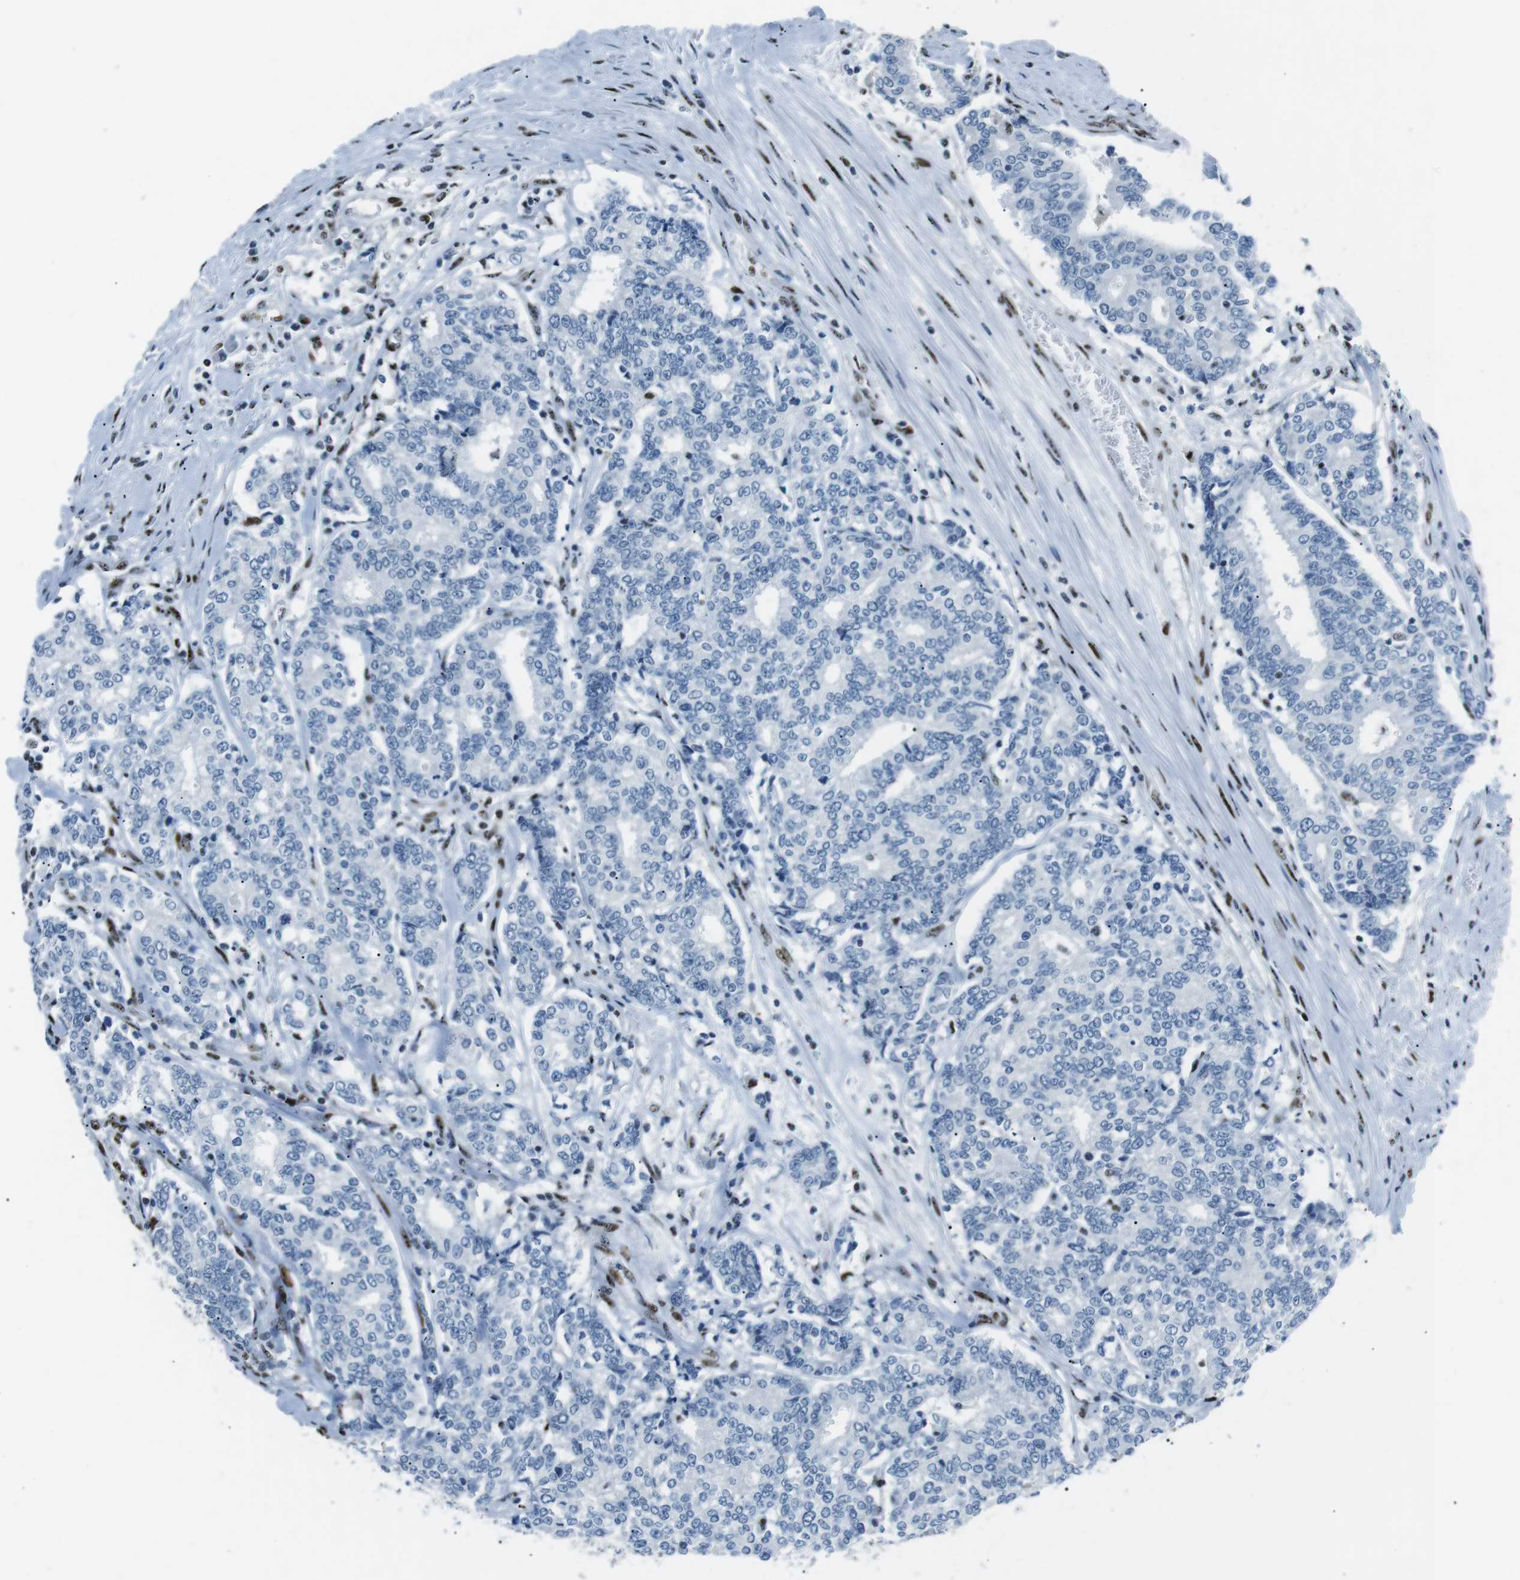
{"staining": {"intensity": "negative", "quantity": "none", "location": "none"}, "tissue": "prostate cancer", "cell_type": "Tumor cells", "image_type": "cancer", "snomed": [{"axis": "morphology", "description": "Normal tissue, NOS"}, {"axis": "morphology", "description": "Adenocarcinoma, High grade"}, {"axis": "topography", "description": "Prostate"}, {"axis": "topography", "description": "Seminal veicle"}], "caption": "Immunohistochemical staining of human prostate cancer exhibits no significant staining in tumor cells.", "gene": "PML", "patient": {"sex": "male", "age": 55}}